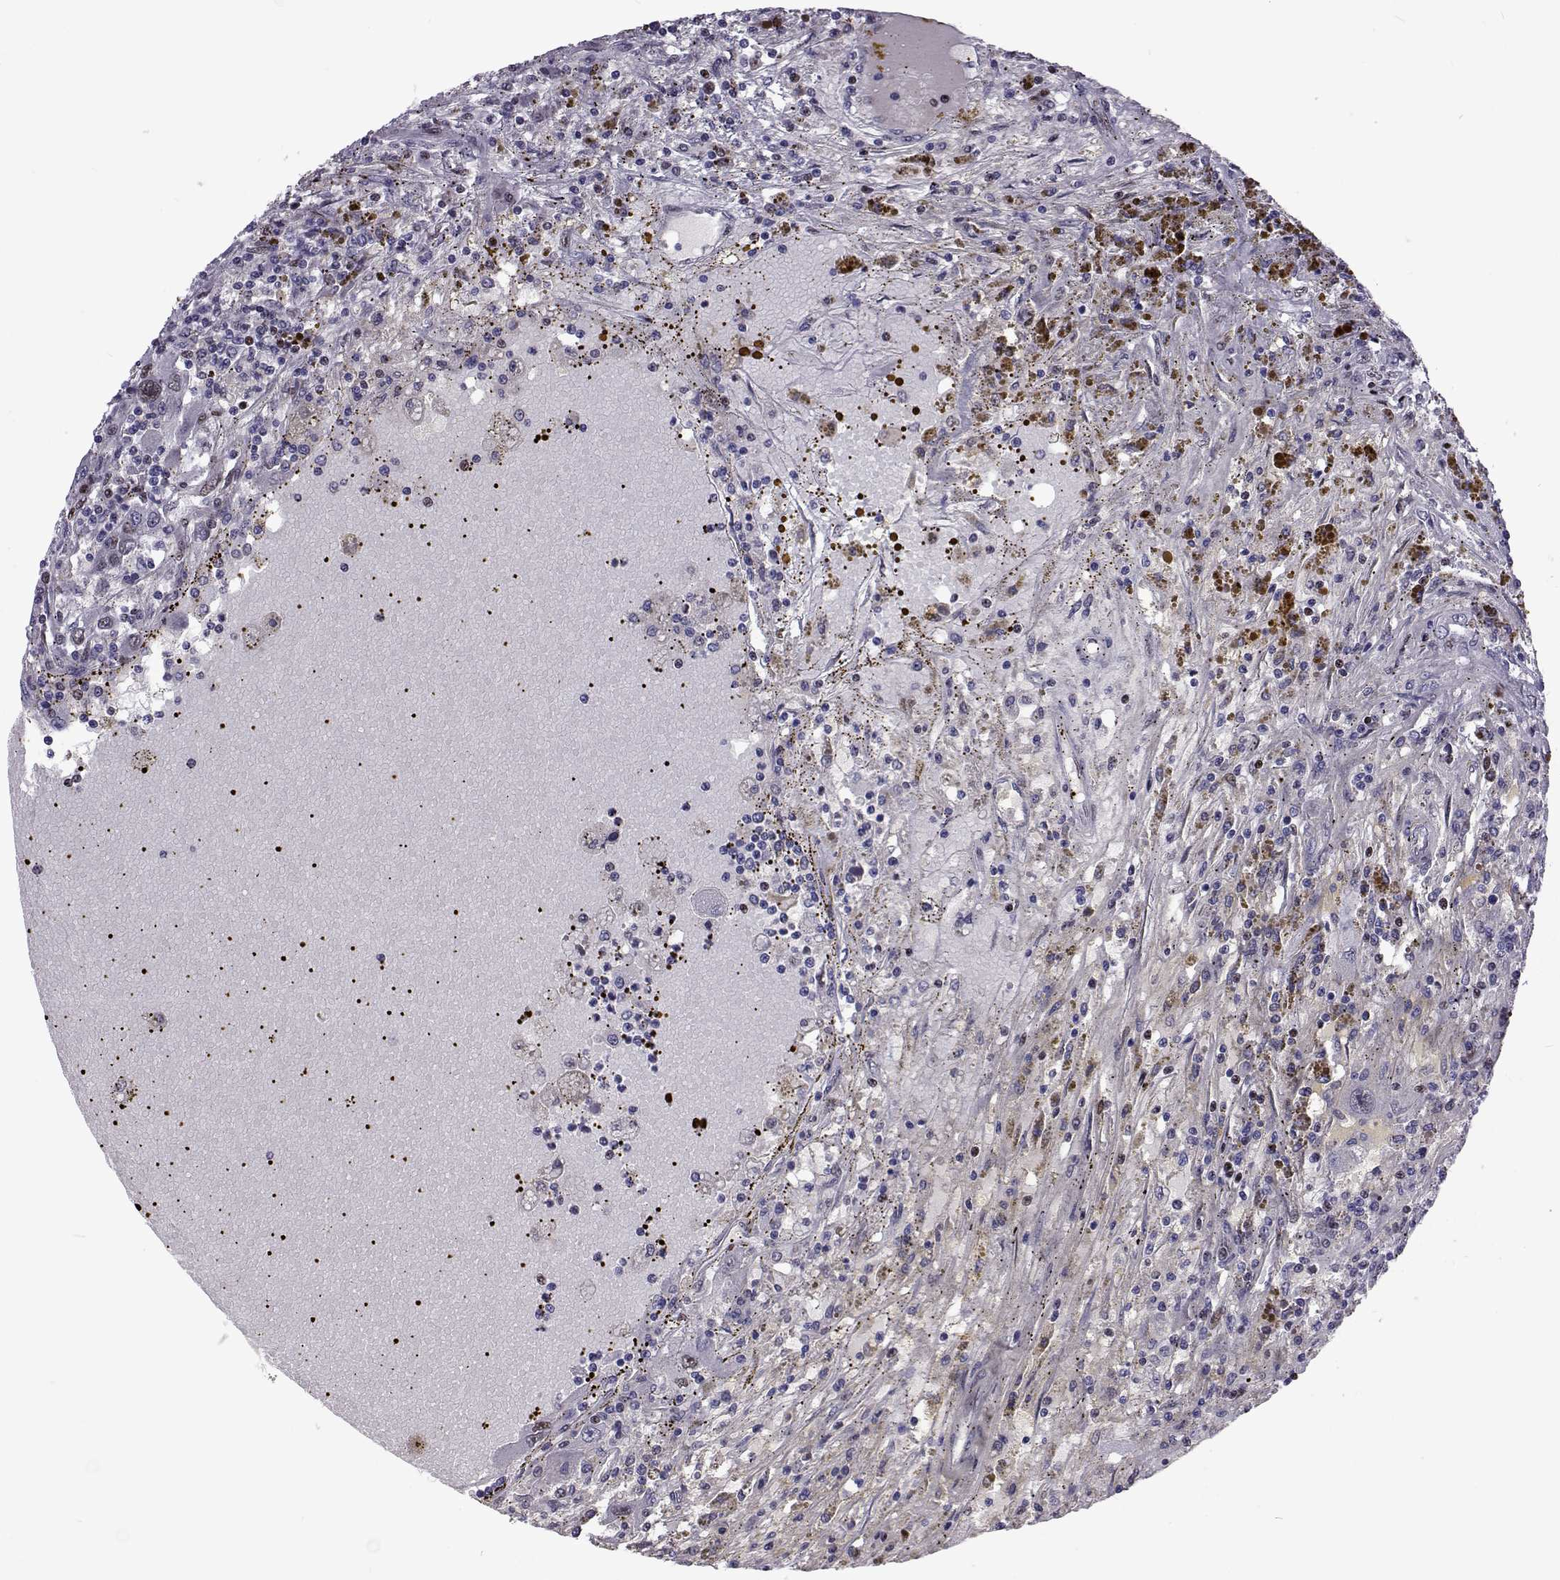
{"staining": {"intensity": "negative", "quantity": "none", "location": "none"}, "tissue": "renal cancer", "cell_type": "Tumor cells", "image_type": "cancer", "snomed": [{"axis": "morphology", "description": "Adenocarcinoma, NOS"}, {"axis": "topography", "description": "Kidney"}], "caption": "The image displays no staining of tumor cells in renal adenocarcinoma. (DAB (3,3'-diaminobenzidine) immunohistochemistry visualized using brightfield microscopy, high magnification).", "gene": "TCF15", "patient": {"sex": "female", "age": 67}}